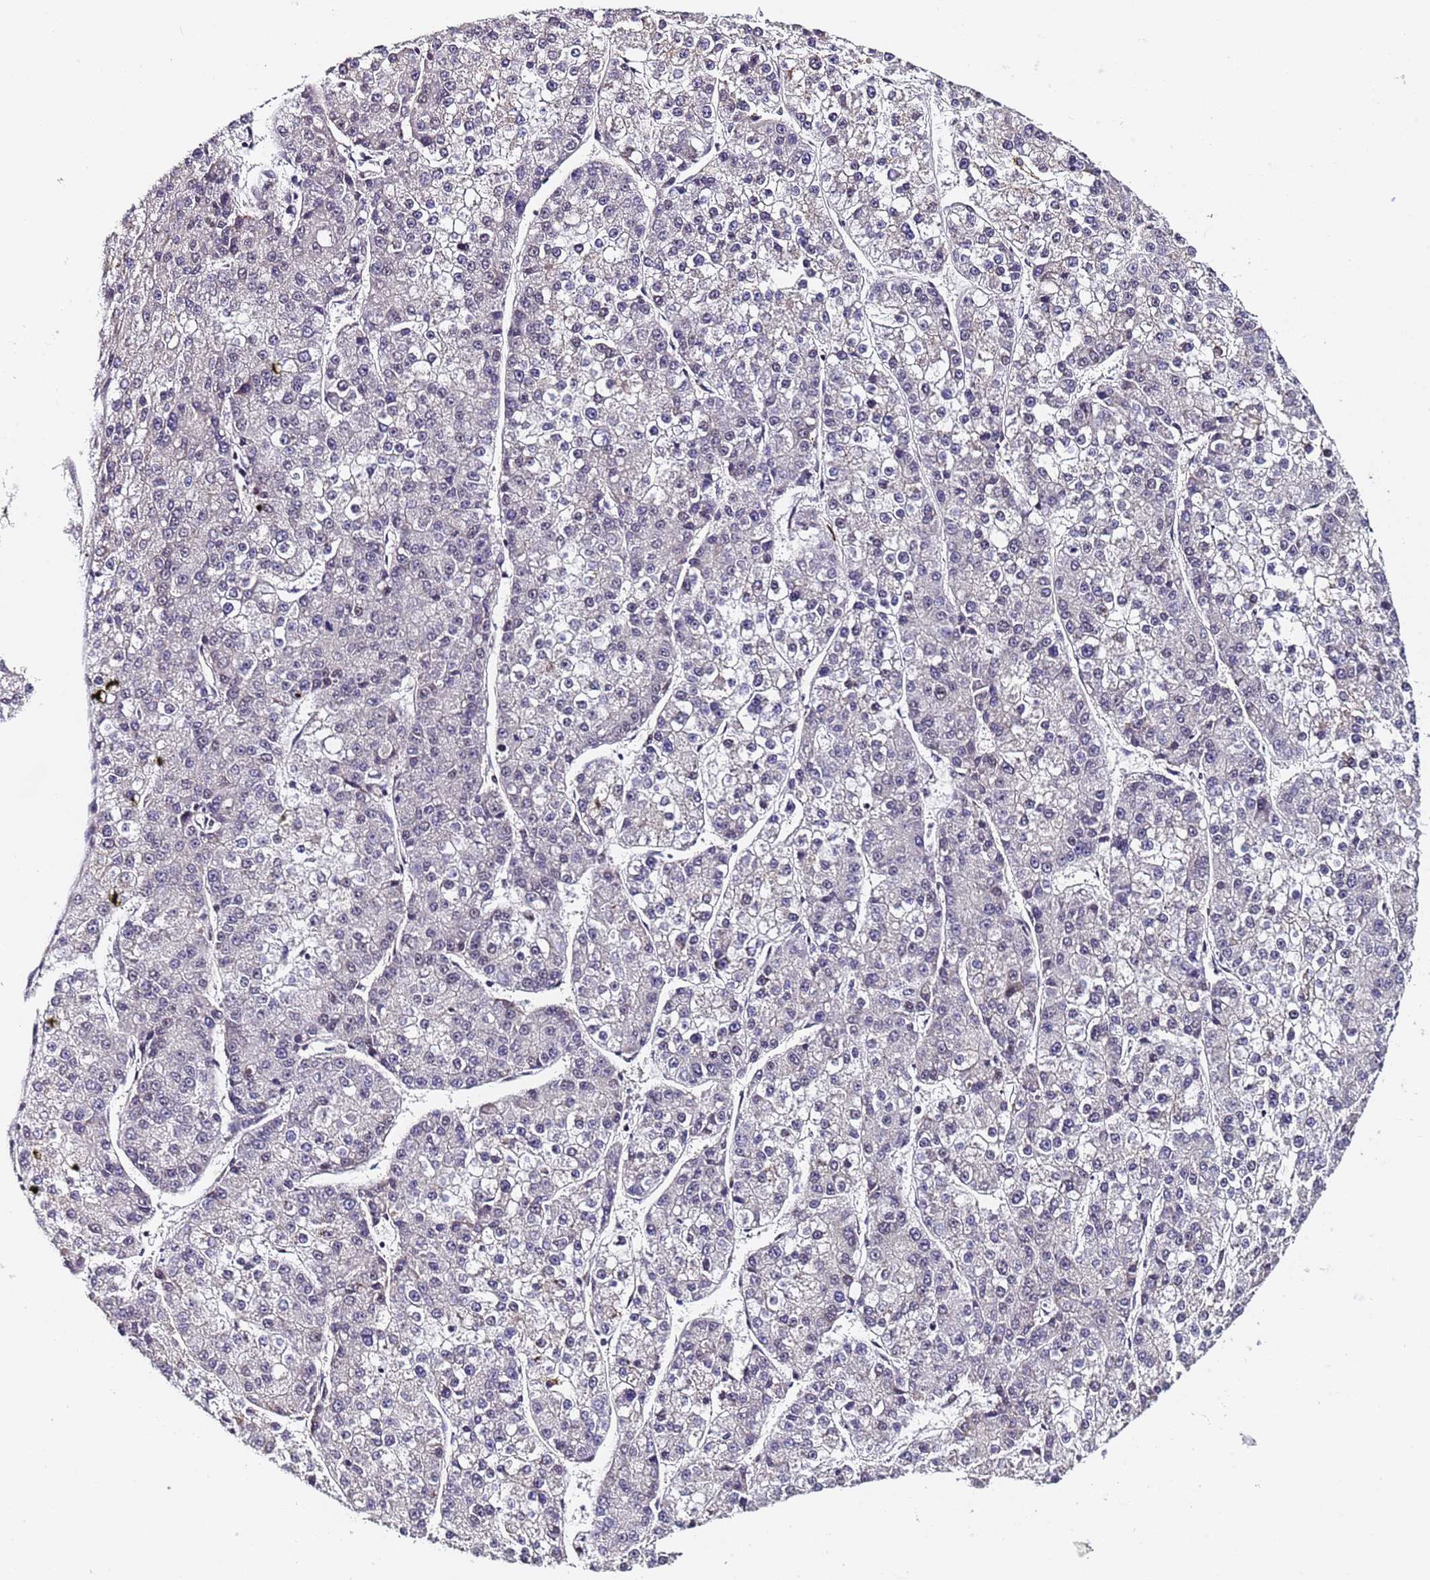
{"staining": {"intensity": "negative", "quantity": "none", "location": "none"}, "tissue": "liver cancer", "cell_type": "Tumor cells", "image_type": "cancer", "snomed": [{"axis": "morphology", "description": "Carcinoma, Hepatocellular, NOS"}, {"axis": "topography", "description": "Liver"}], "caption": "This is an IHC photomicrograph of human liver hepatocellular carcinoma. There is no staining in tumor cells.", "gene": "FNBP4", "patient": {"sex": "female", "age": 73}}